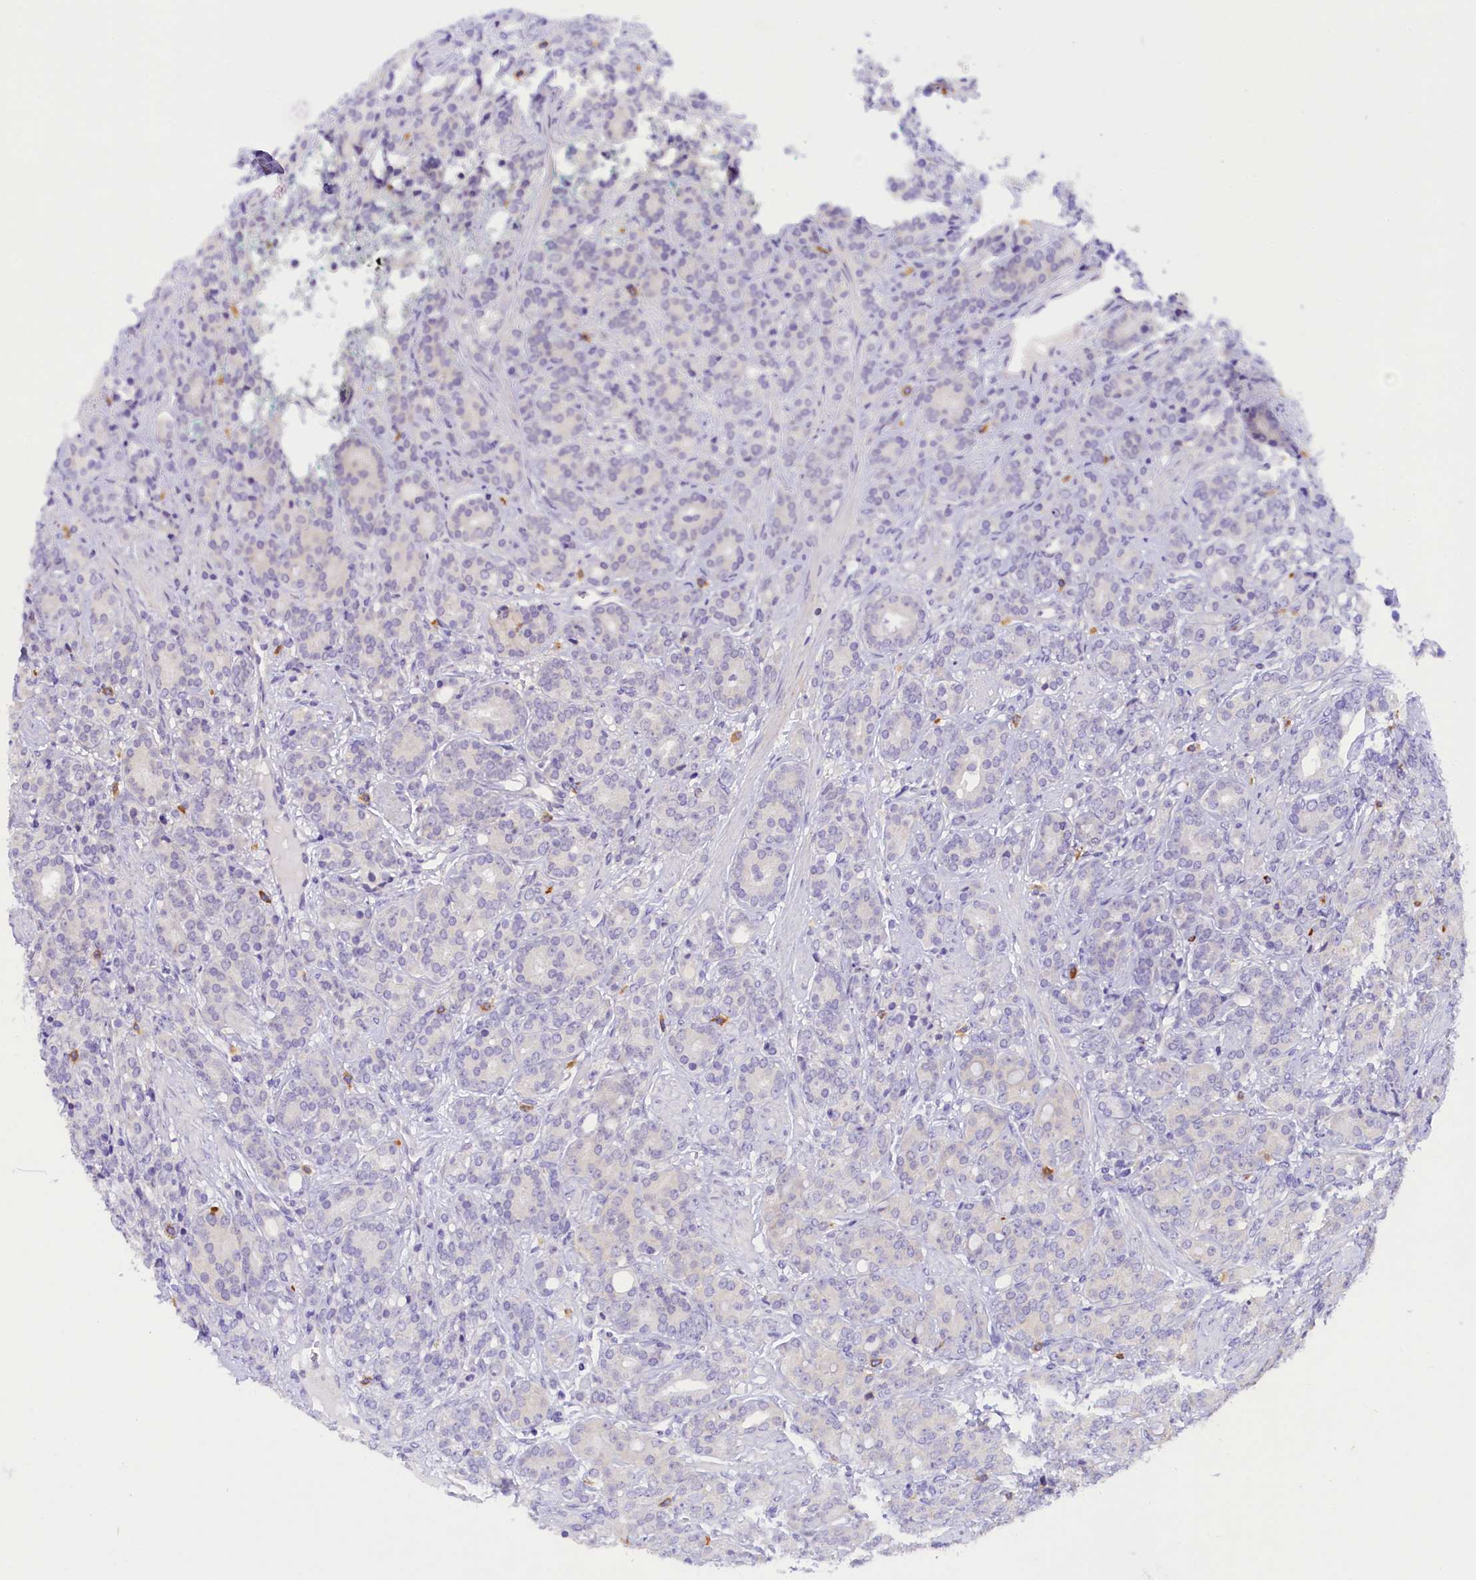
{"staining": {"intensity": "negative", "quantity": "none", "location": "none"}, "tissue": "prostate cancer", "cell_type": "Tumor cells", "image_type": "cancer", "snomed": [{"axis": "morphology", "description": "Adenocarcinoma, High grade"}, {"axis": "topography", "description": "Prostate"}], "caption": "A photomicrograph of high-grade adenocarcinoma (prostate) stained for a protein displays no brown staining in tumor cells. Brightfield microscopy of immunohistochemistry (IHC) stained with DAB (brown) and hematoxylin (blue), captured at high magnification.", "gene": "COL6A5", "patient": {"sex": "male", "age": 62}}